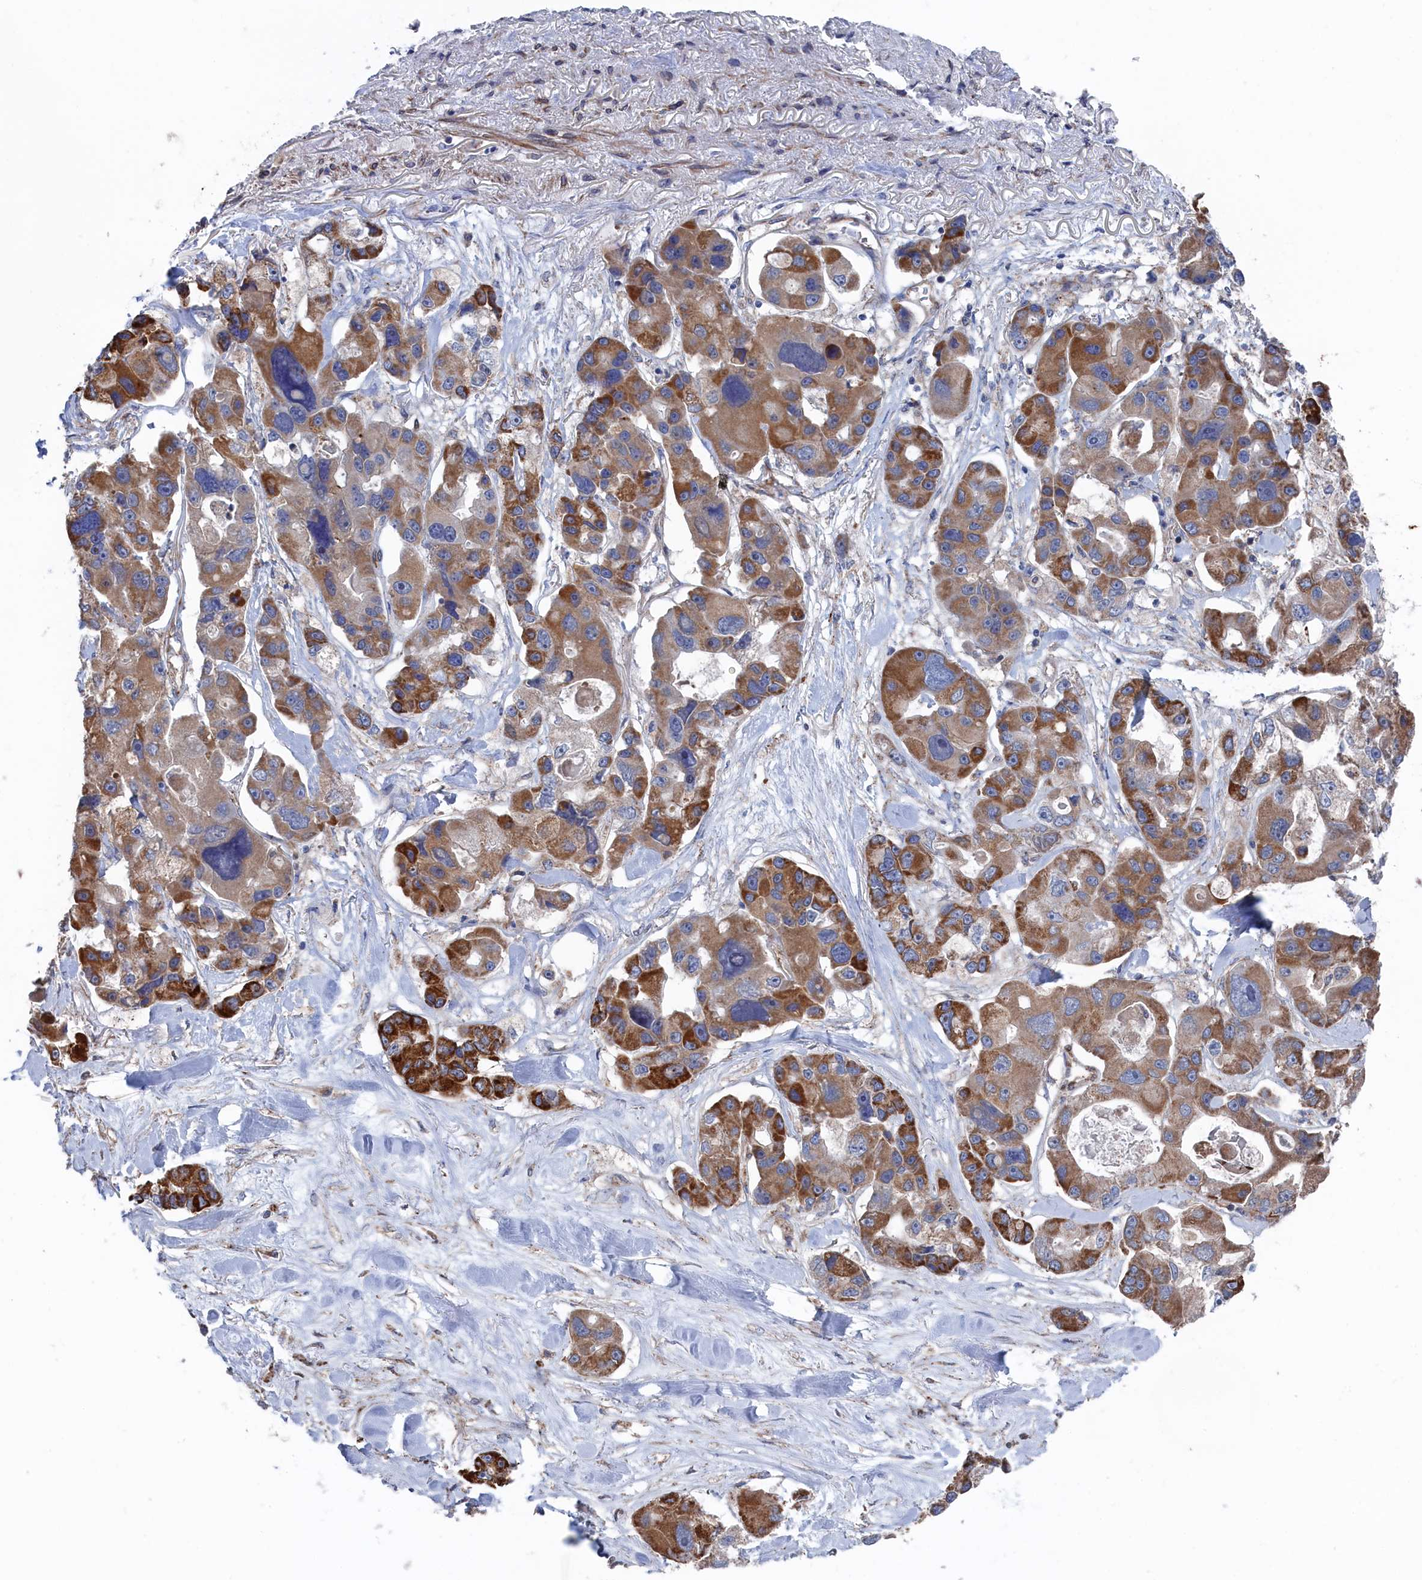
{"staining": {"intensity": "strong", "quantity": "25%-75%", "location": "cytoplasmic/membranous"}, "tissue": "lung cancer", "cell_type": "Tumor cells", "image_type": "cancer", "snomed": [{"axis": "morphology", "description": "Adenocarcinoma, NOS"}, {"axis": "topography", "description": "Lung"}], "caption": "Immunohistochemical staining of human adenocarcinoma (lung) demonstrates high levels of strong cytoplasmic/membranous protein expression in approximately 25%-75% of tumor cells. (DAB (3,3'-diaminobenzidine) = brown stain, brightfield microscopy at high magnification).", "gene": "FILIP1L", "patient": {"sex": "female", "age": 54}}